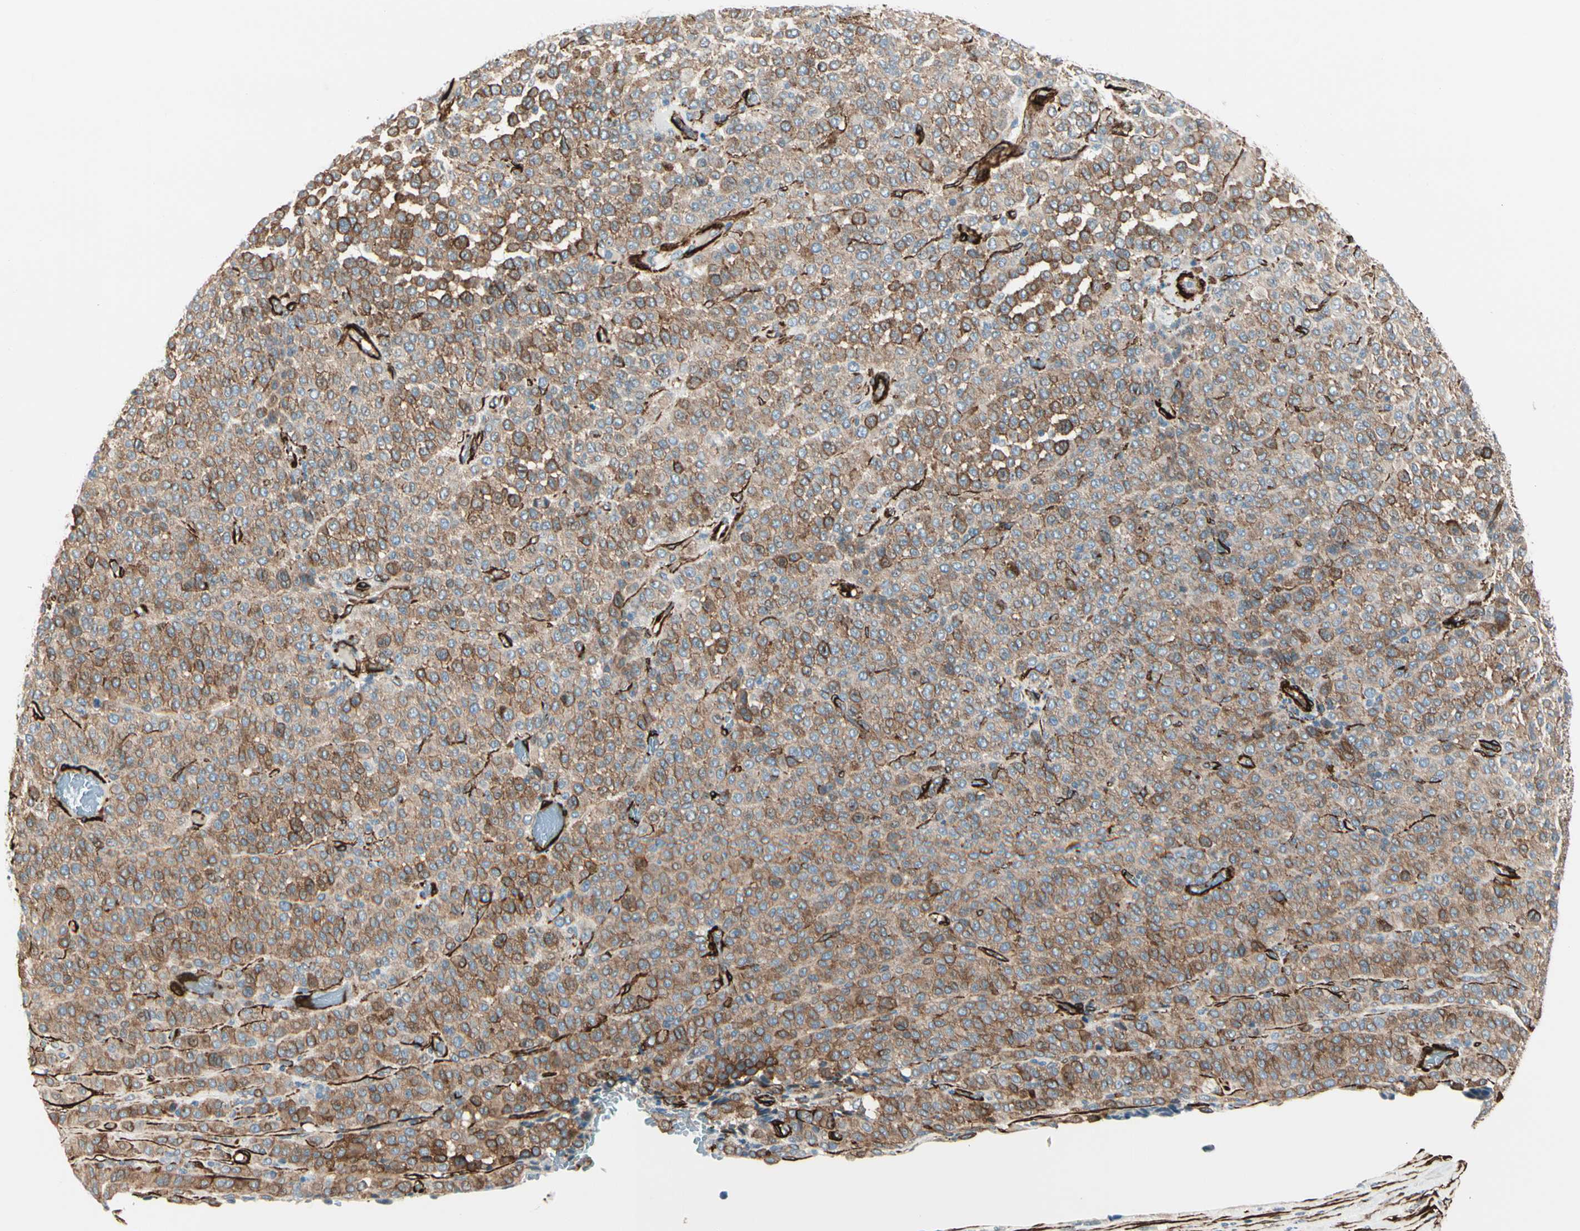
{"staining": {"intensity": "moderate", "quantity": ">75%", "location": "cytoplasmic/membranous"}, "tissue": "melanoma", "cell_type": "Tumor cells", "image_type": "cancer", "snomed": [{"axis": "morphology", "description": "Malignant melanoma, Metastatic site"}, {"axis": "topography", "description": "Pancreas"}], "caption": "This micrograph reveals malignant melanoma (metastatic site) stained with immunohistochemistry (IHC) to label a protein in brown. The cytoplasmic/membranous of tumor cells show moderate positivity for the protein. Nuclei are counter-stained blue.", "gene": "CALD1", "patient": {"sex": "female", "age": 30}}